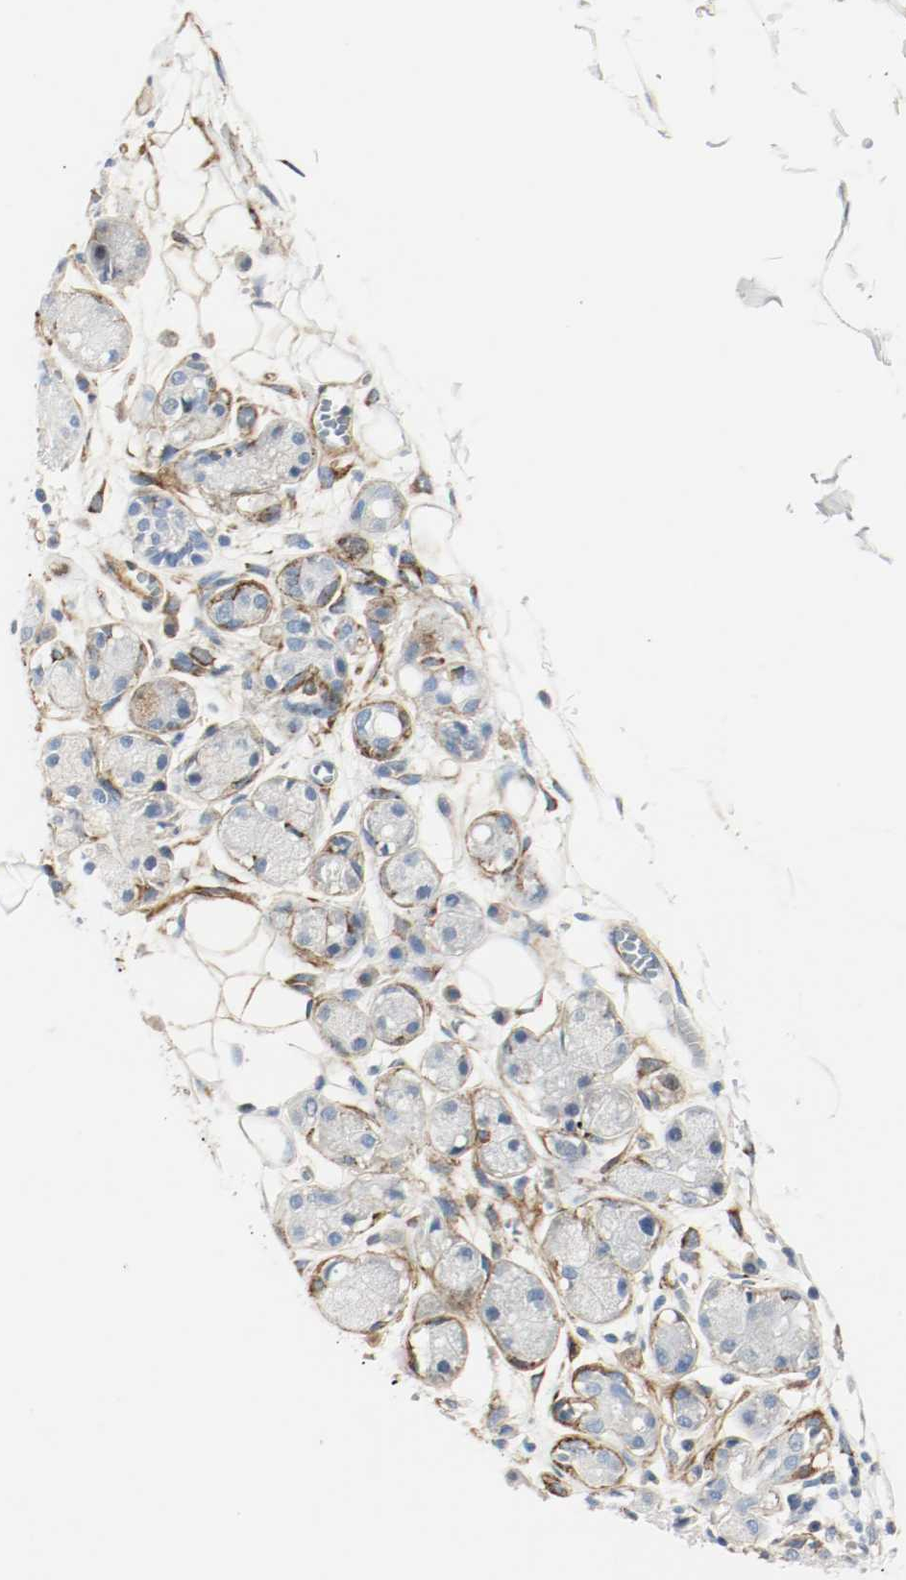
{"staining": {"intensity": "weak", "quantity": "<25%", "location": "cytoplasmic/membranous"}, "tissue": "adipose tissue", "cell_type": "Adipocytes", "image_type": "normal", "snomed": [{"axis": "morphology", "description": "Normal tissue, NOS"}, {"axis": "morphology", "description": "Inflammation, NOS"}, {"axis": "topography", "description": "Vascular tissue"}, {"axis": "topography", "description": "Salivary gland"}], "caption": "This is an immunohistochemistry (IHC) micrograph of benign human adipose tissue. There is no staining in adipocytes.", "gene": "LAMB1", "patient": {"sex": "female", "age": 75}}